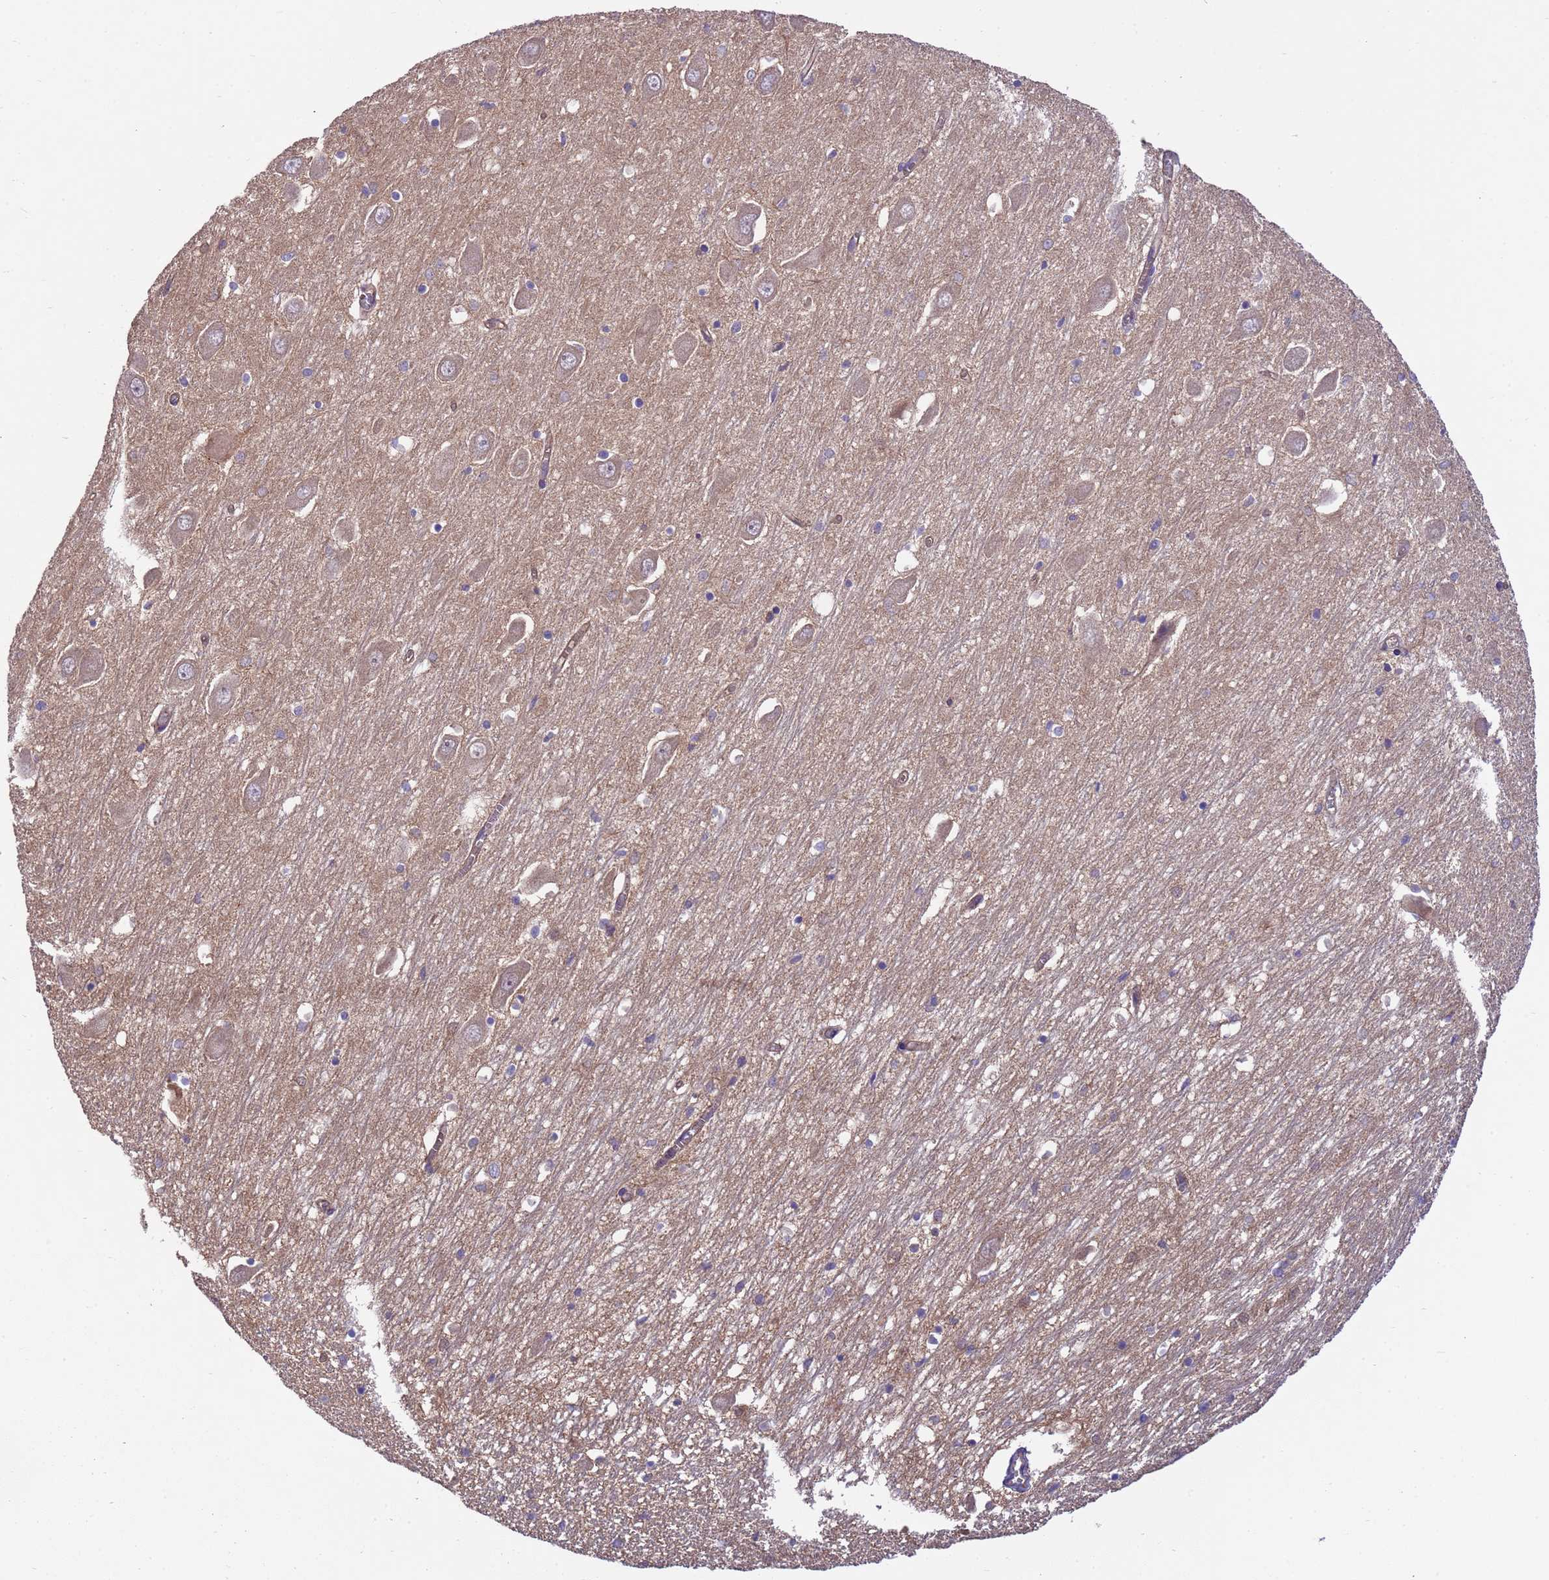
{"staining": {"intensity": "weak", "quantity": "<25%", "location": "cytoplasmic/membranous"}, "tissue": "hippocampus", "cell_type": "Glial cells", "image_type": "normal", "snomed": [{"axis": "morphology", "description": "Normal tissue, NOS"}, {"axis": "topography", "description": "Hippocampus"}], "caption": "Immunohistochemistry histopathology image of unremarkable hippocampus stained for a protein (brown), which shows no staining in glial cells. Brightfield microscopy of immunohistochemistry stained with DAB (brown) and hematoxylin (blue), captured at high magnification.", "gene": "SMCO3", "patient": {"sex": "male", "age": 70}}